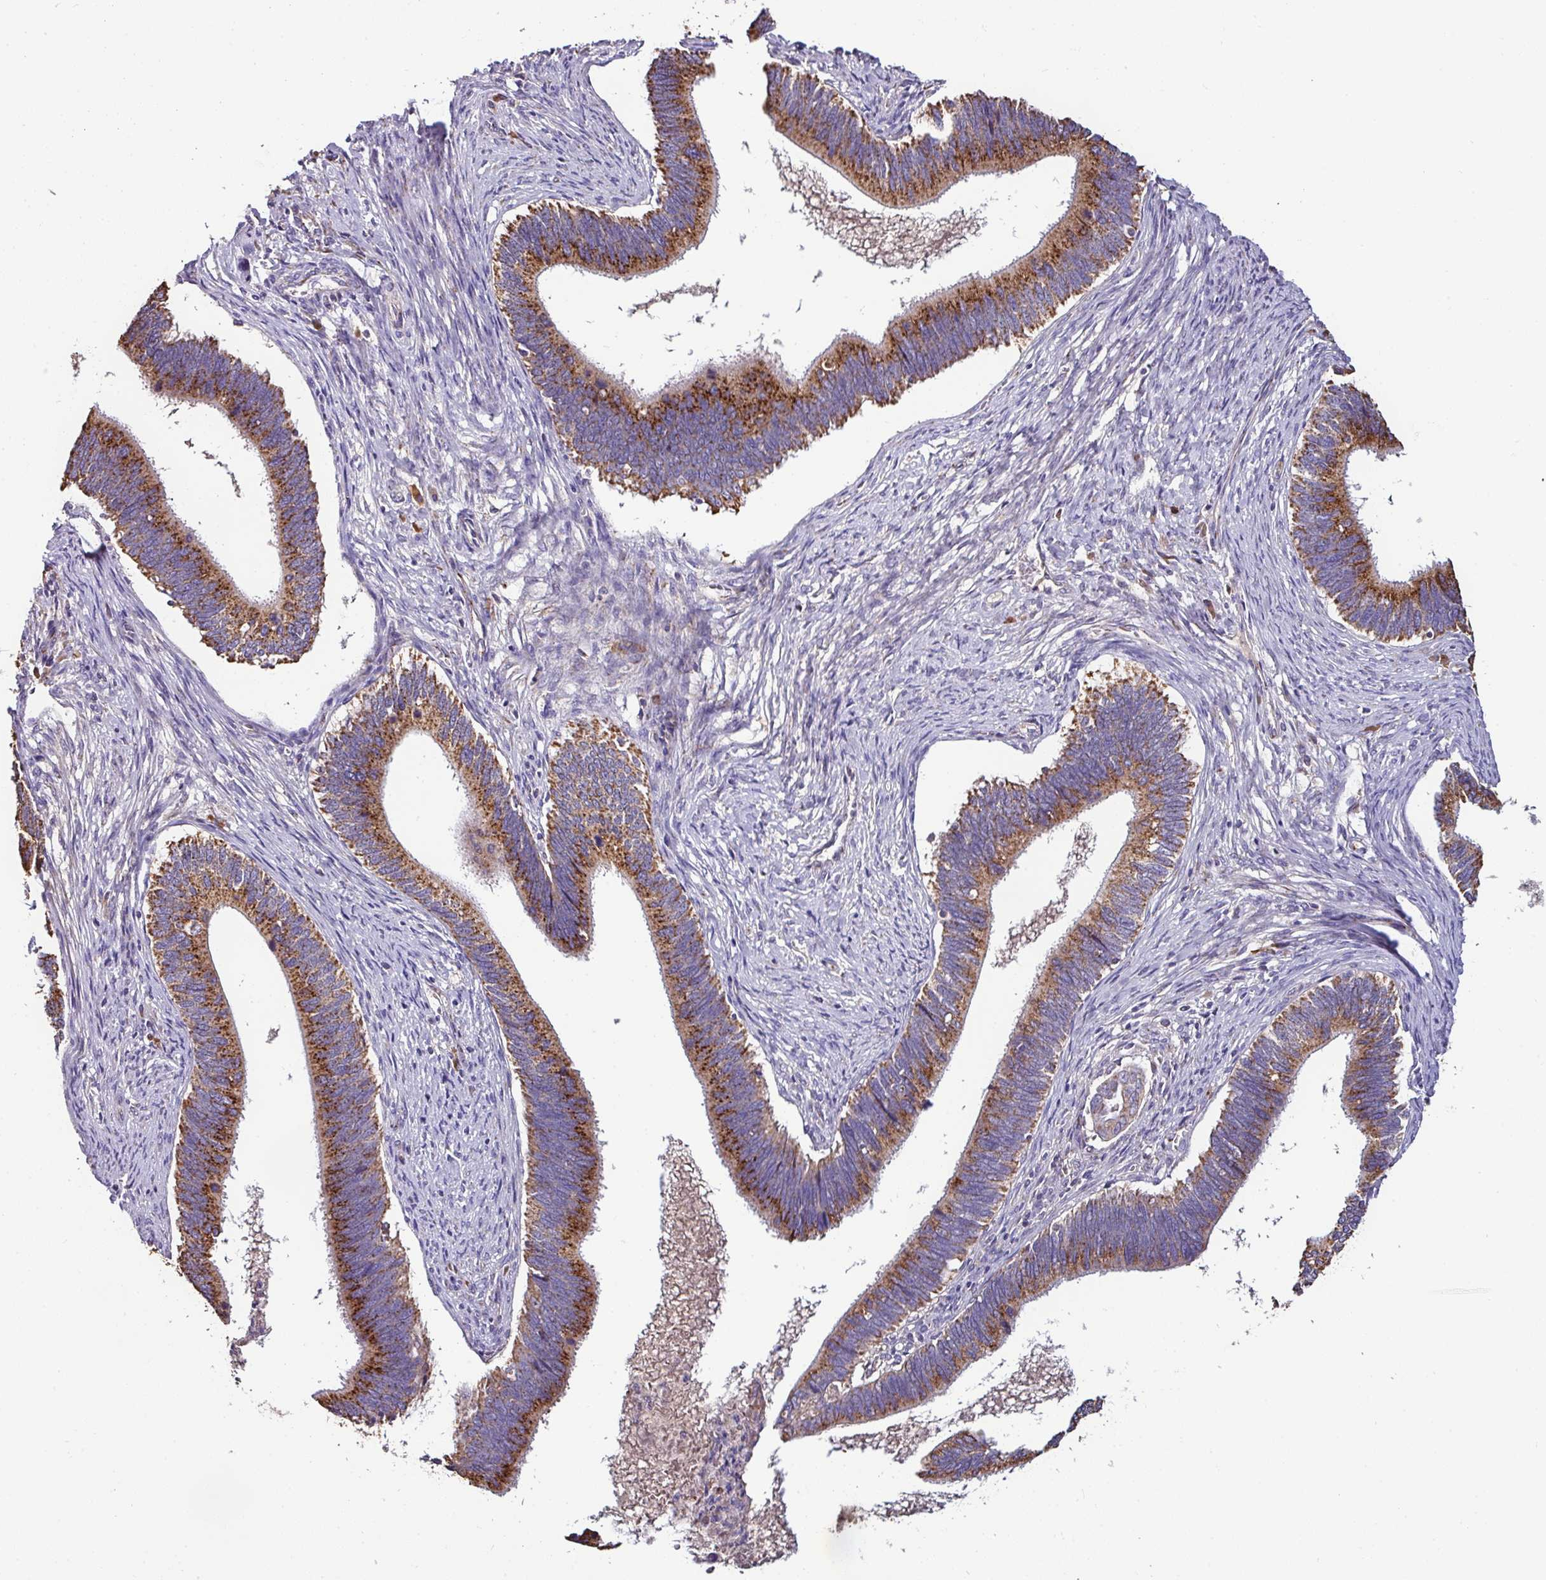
{"staining": {"intensity": "strong", "quantity": ">75%", "location": "cytoplasmic/membranous"}, "tissue": "cervical cancer", "cell_type": "Tumor cells", "image_type": "cancer", "snomed": [{"axis": "morphology", "description": "Adenocarcinoma, NOS"}, {"axis": "topography", "description": "Cervix"}], "caption": "A high-resolution image shows IHC staining of cervical cancer, which displays strong cytoplasmic/membranous expression in about >75% of tumor cells.", "gene": "CPD", "patient": {"sex": "female", "age": 42}}